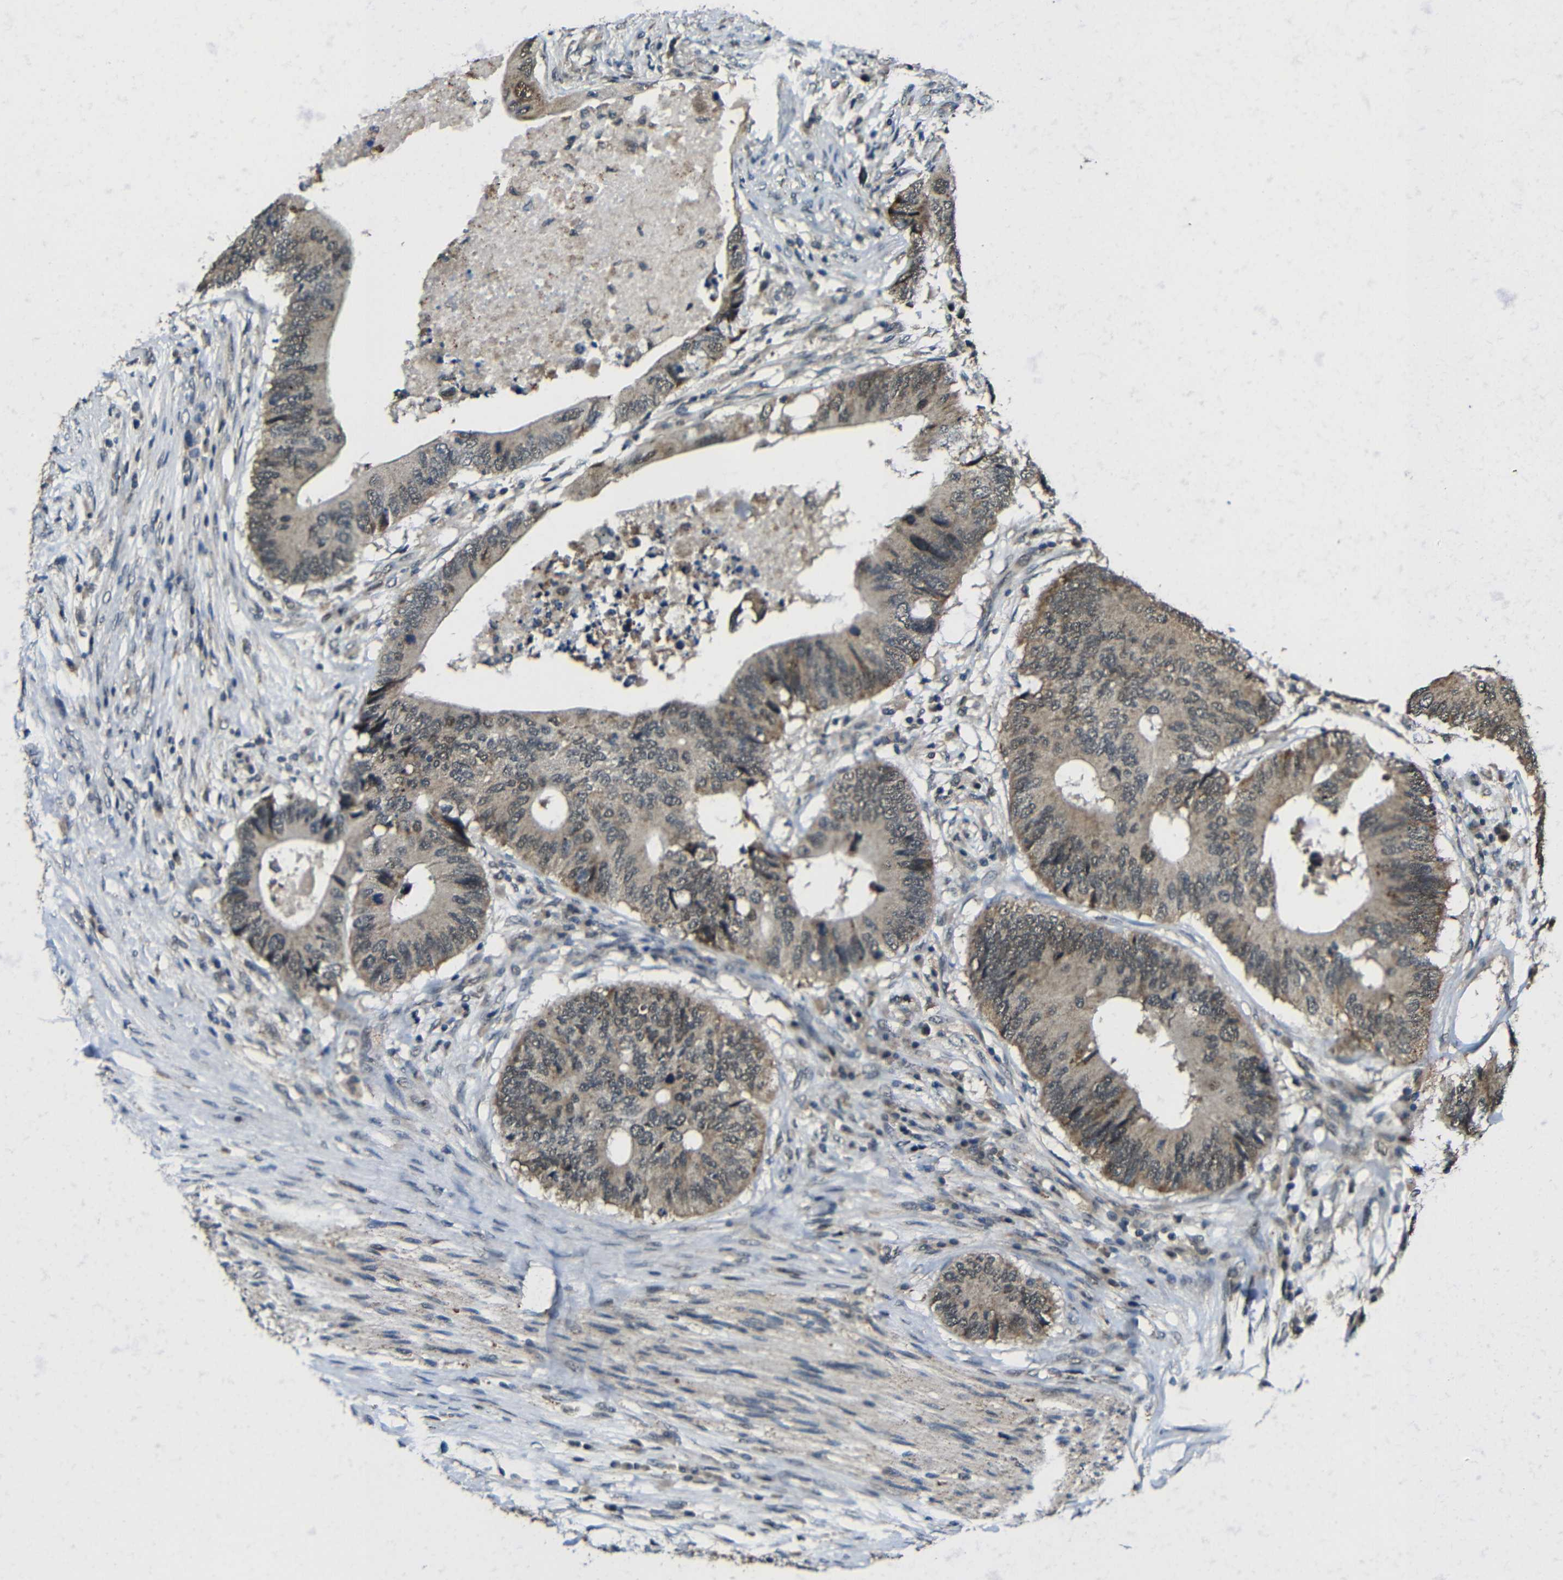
{"staining": {"intensity": "moderate", "quantity": "25%-75%", "location": "cytoplasmic/membranous"}, "tissue": "colorectal cancer", "cell_type": "Tumor cells", "image_type": "cancer", "snomed": [{"axis": "morphology", "description": "Adenocarcinoma, NOS"}, {"axis": "topography", "description": "Colon"}], "caption": "Colorectal cancer tissue exhibits moderate cytoplasmic/membranous expression in approximately 25%-75% of tumor cells, visualized by immunohistochemistry.", "gene": "FAM172A", "patient": {"sex": "male", "age": 71}}